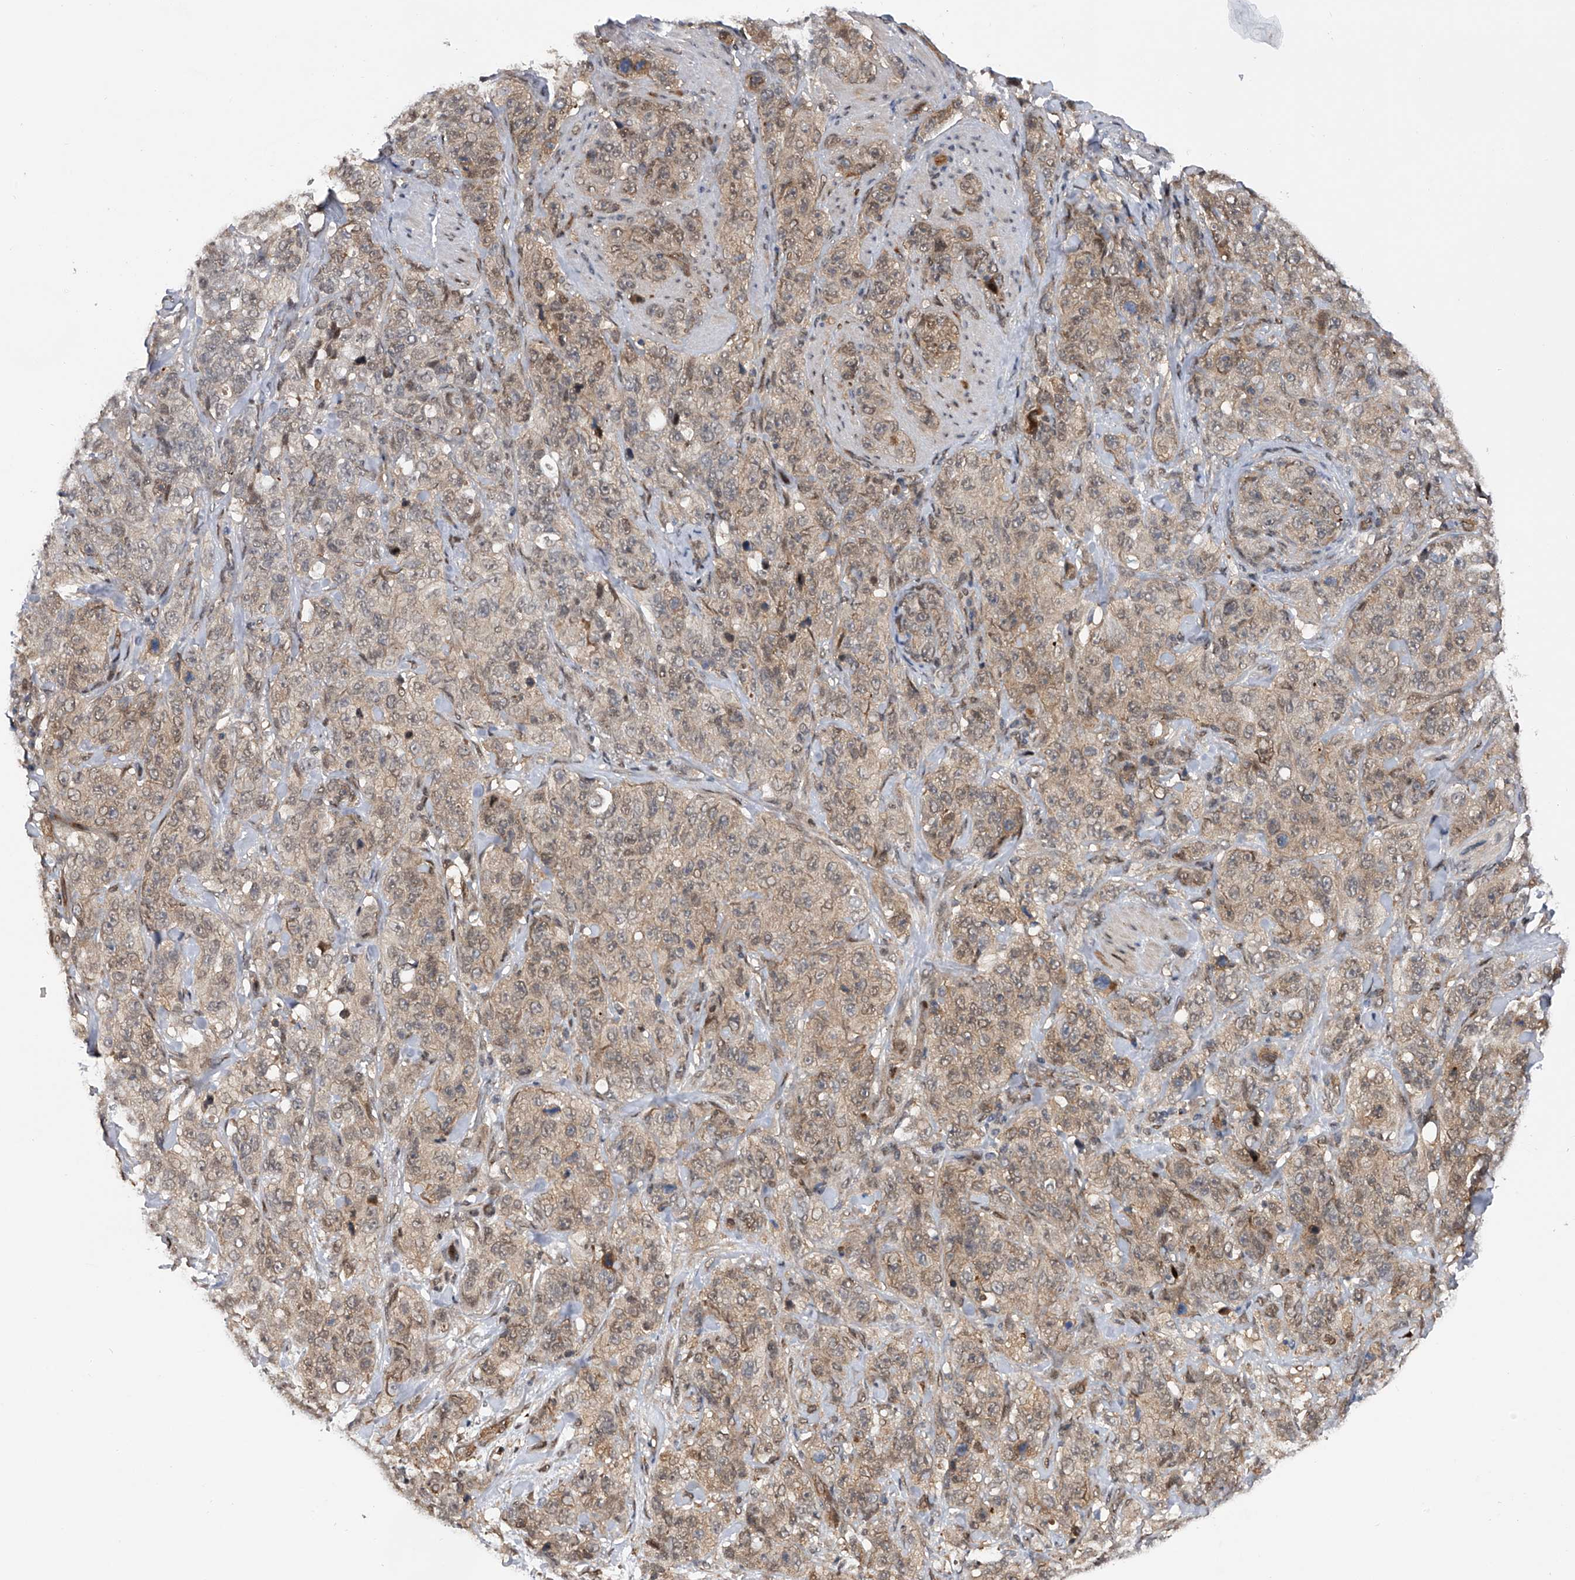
{"staining": {"intensity": "weak", "quantity": "25%-75%", "location": "cytoplasmic/membranous,nuclear"}, "tissue": "stomach cancer", "cell_type": "Tumor cells", "image_type": "cancer", "snomed": [{"axis": "morphology", "description": "Adenocarcinoma, NOS"}, {"axis": "topography", "description": "Stomach"}], "caption": "Immunohistochemical staining of adenocarcinoma (stomach) reveals low levels of weak cytoplasmic/membranous and nuclear protein positivity in approximately 25%-75% of tumor cells.", "gene": "RWDD2A", "patient": {"sex": "male", "age": 48}}